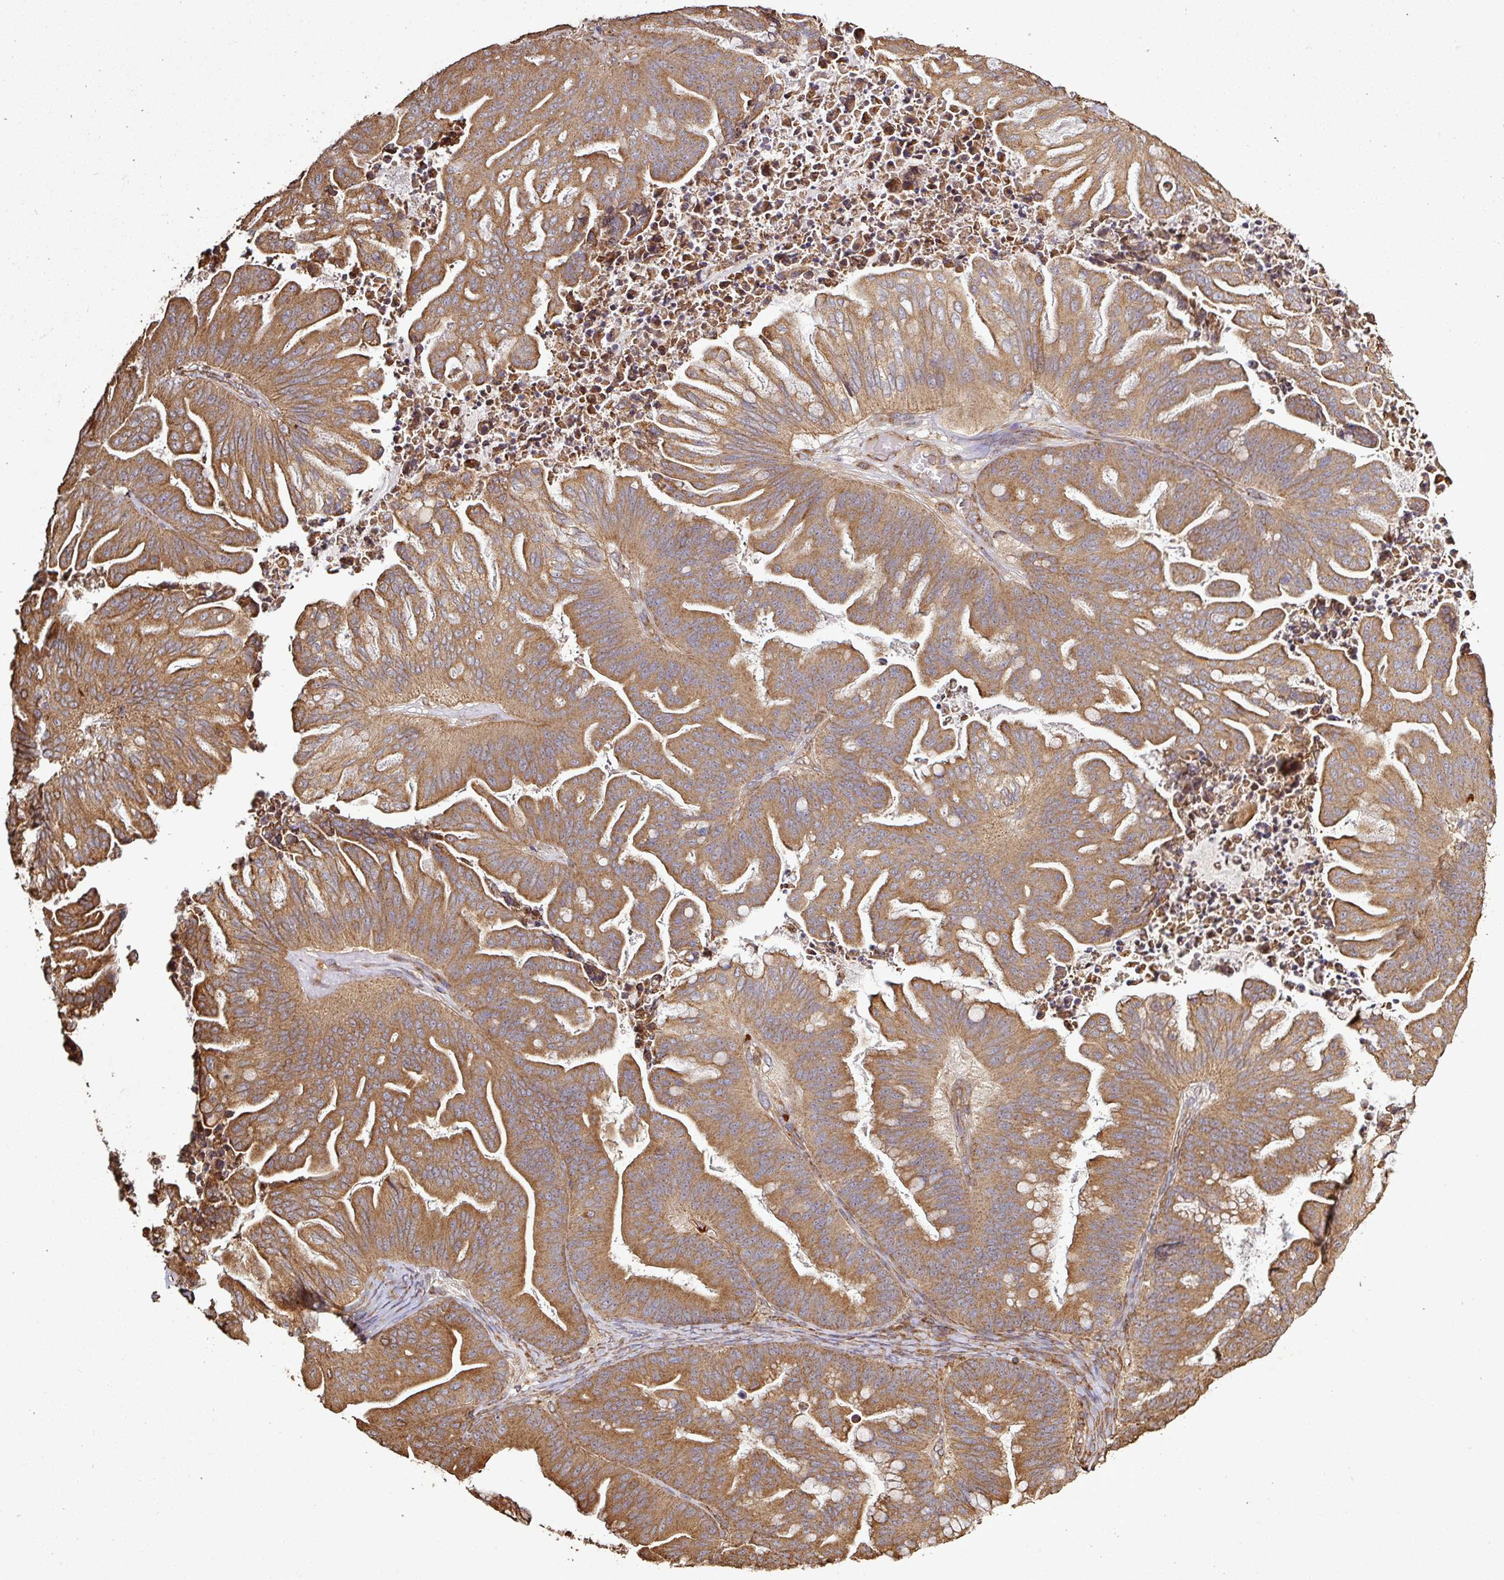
{"staining": {"intensity": "moderate", "quantity": ">75%", "location": "cytoplasmic/membranous"}, "tissue": "ovarian cancer", "cell_type": "Tumor cells", "image_type": "cancer", "snomed": [{"axis": "morphology", "description": "Cystadenocarcinoma, mucinous, NOS"}, {"axis": "topography", "description": "Ovary"}], "caption": "The immunohistochemical stain shows moderate cytoplasmic/membranous expression in tumor cells of ovarian cancer tissue.", "gene": "PLEKHM1", "patient": {"sex": "female", "age": 67}}